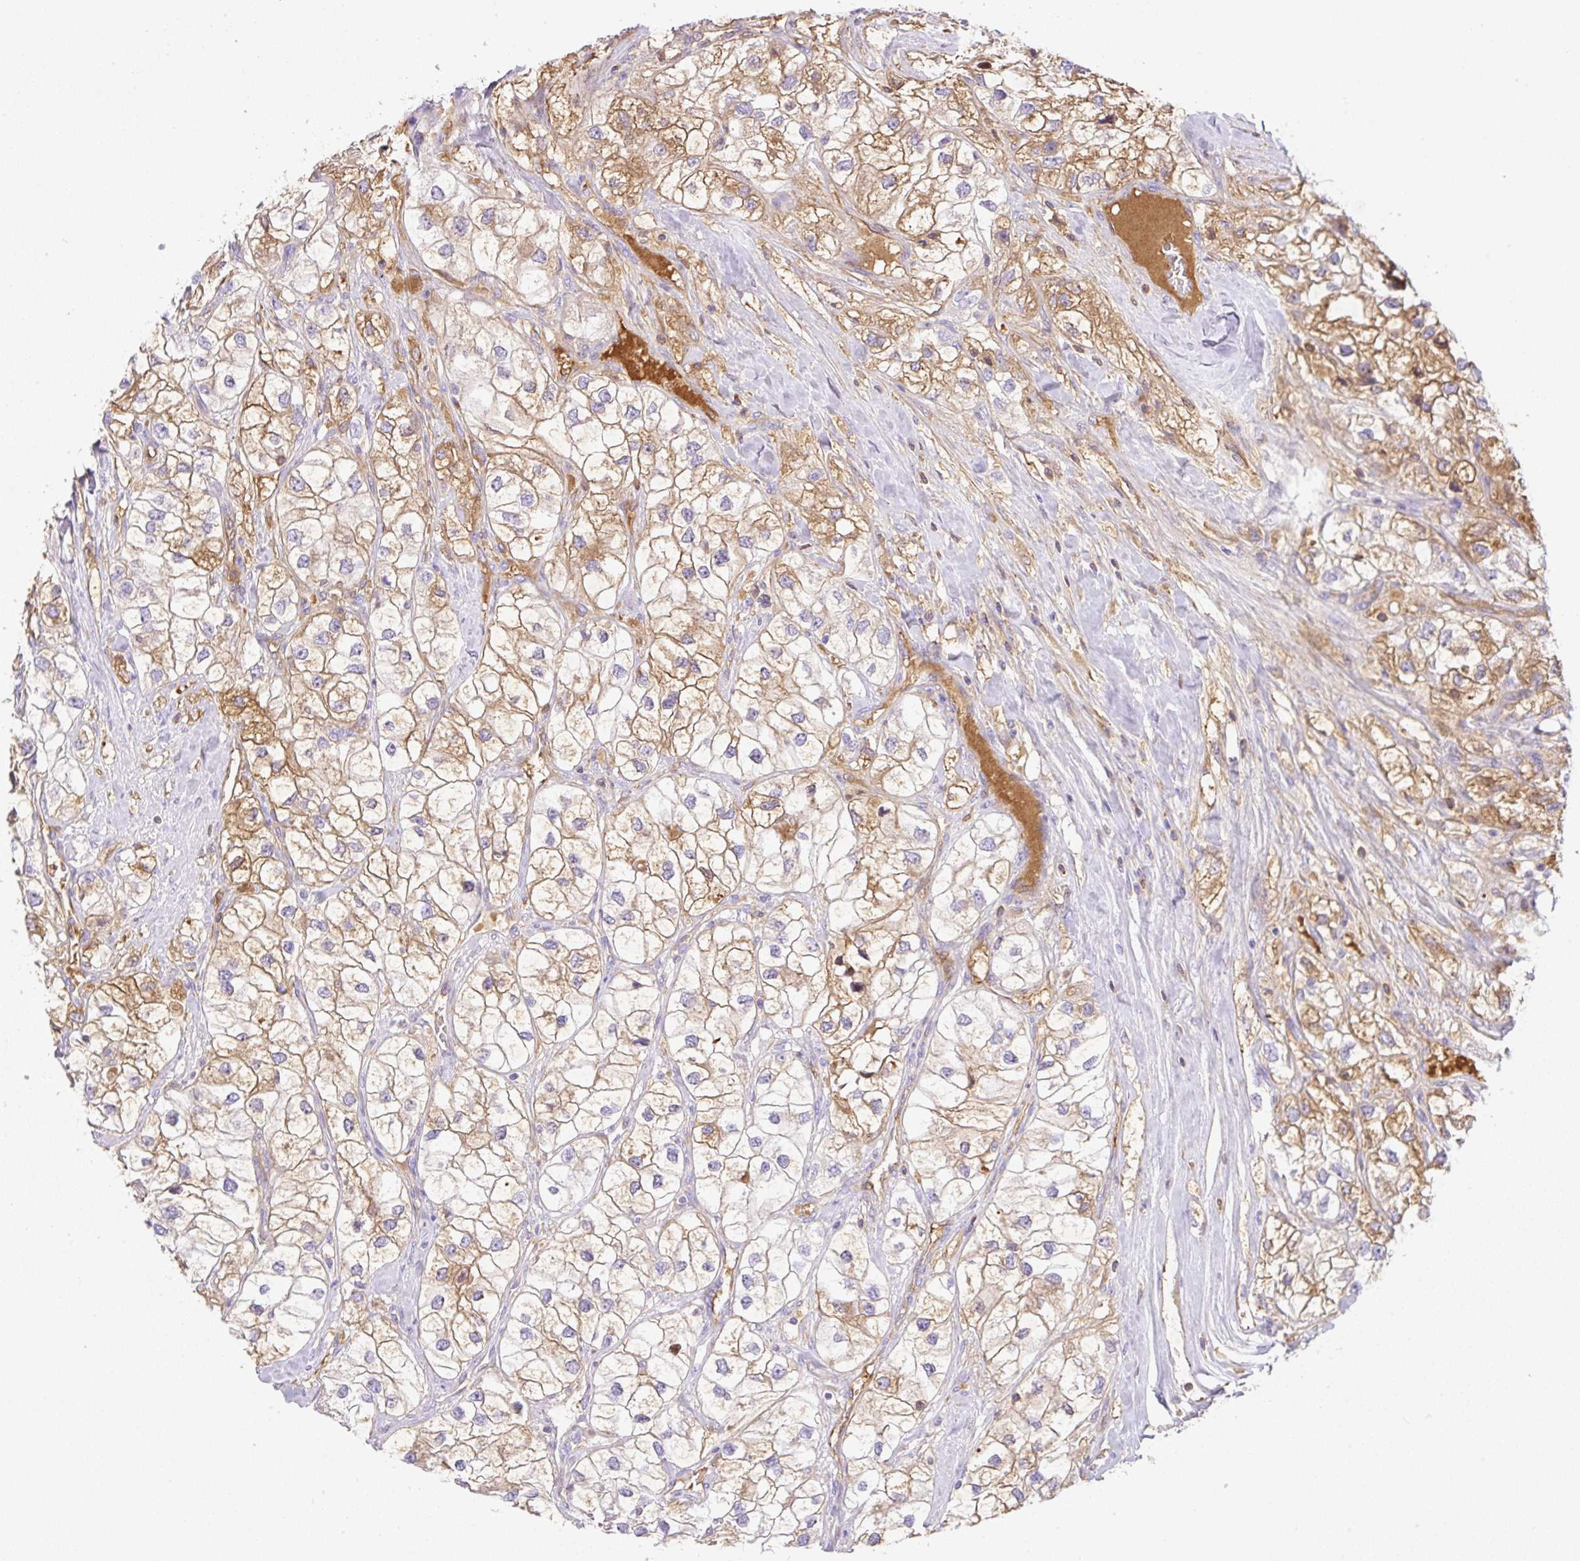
{"staining": {"intensity": "moderate", "quantity": "25%-75%", "location": "cytoplasmic/membranous"}, "tissue": "renal cancer", "cell_type": "Tumor cells", "image_type": "cancer", "snomed": [{"axis": "morphology", "description": "Adenocarcinoma, NOS"}, {"axis": "topography", "description": "Kidney"}], "caption": "Protein expression analysis of adenocarcinoma (renal) displays moderate cytoplasmic/membranous expression in about 25%-75% of tumor cells. (DAB = brown stain, brightfield microscopy at high magnification).", "gene": "TDRD15", "patient": {"sex": "male", "age": 59}}